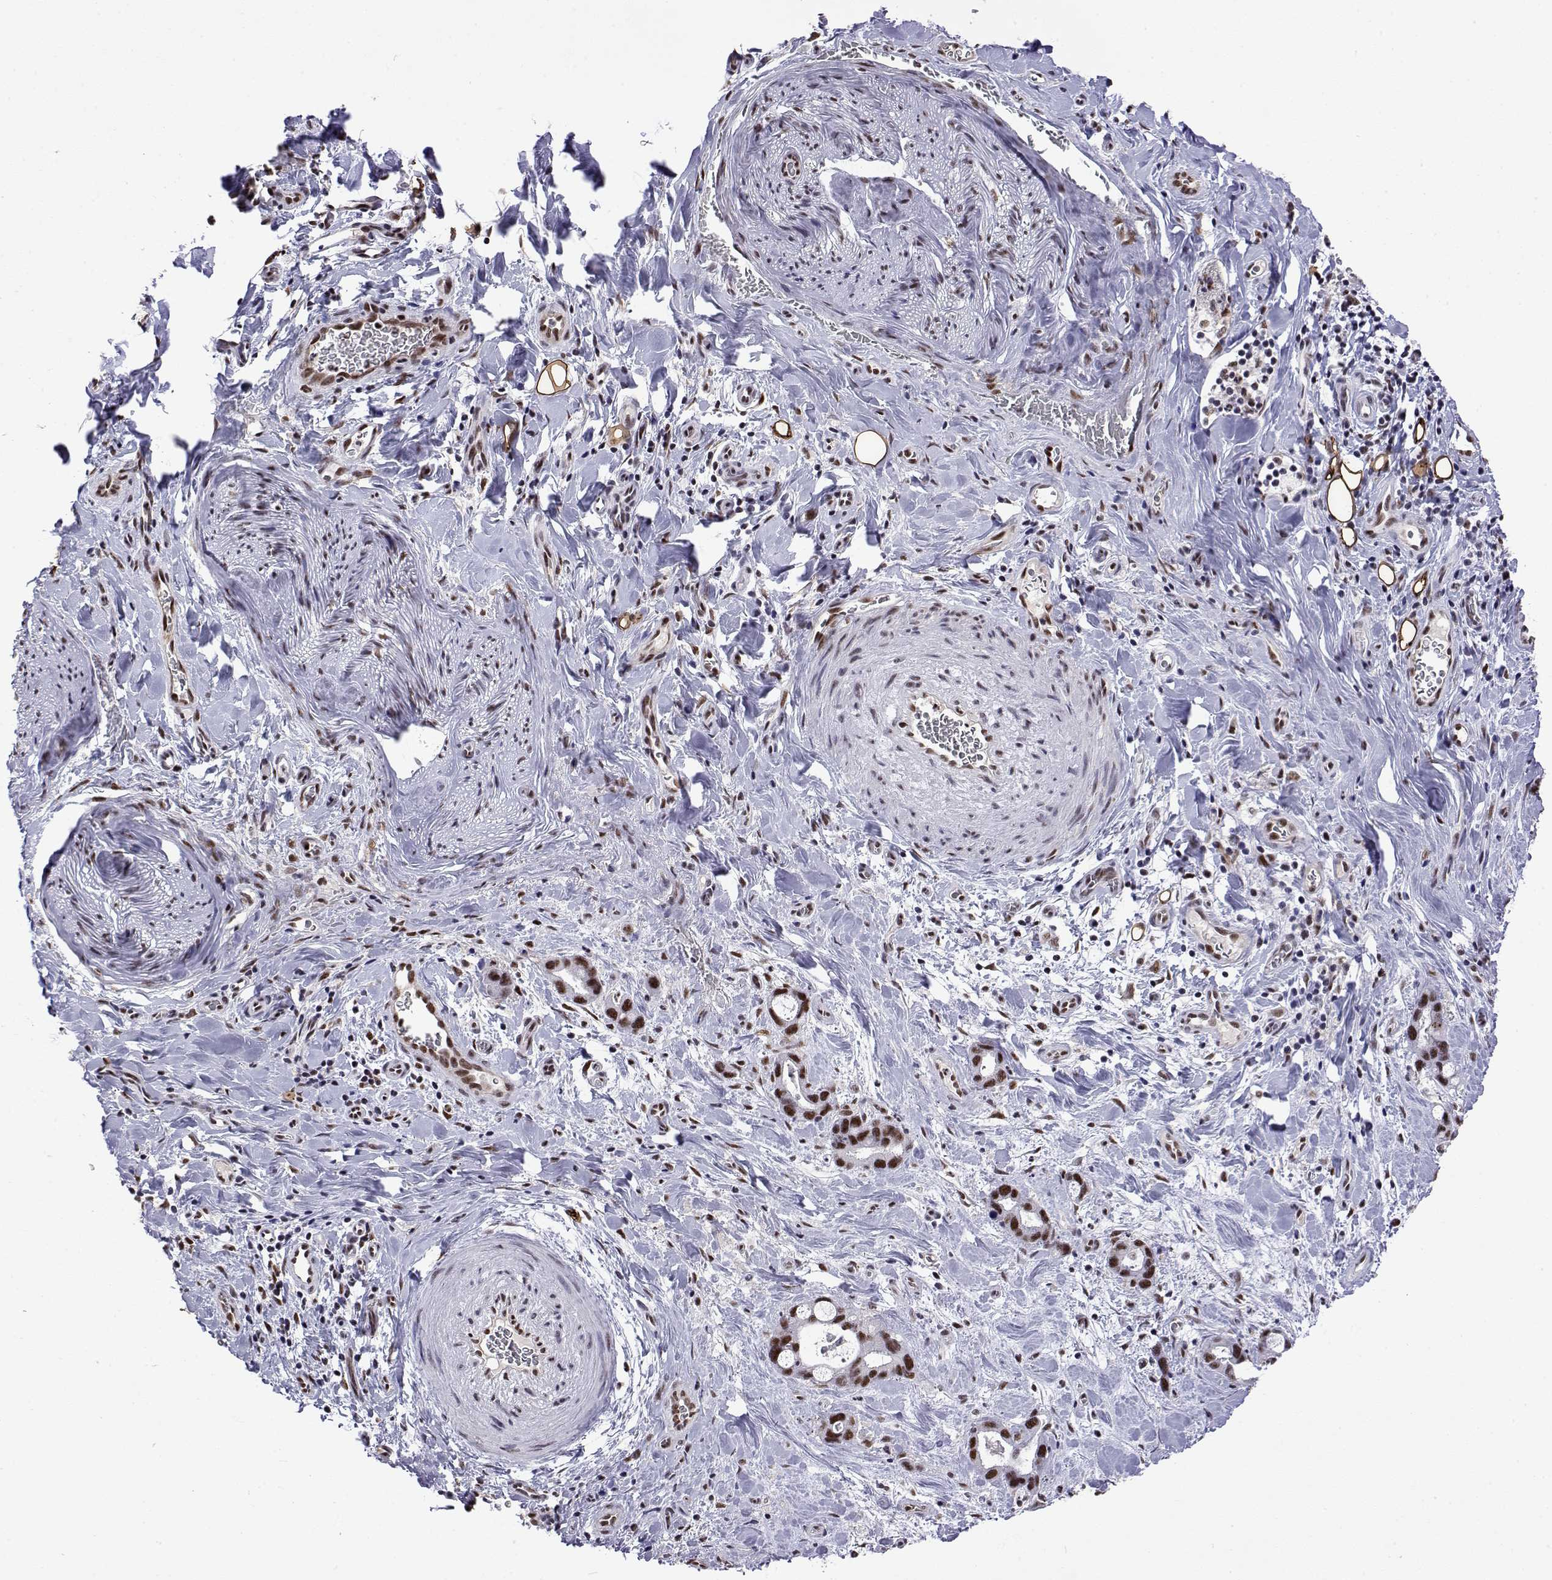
{"staining": {"intensity": "moderate", "quantity": ">75%", "location": "nuclear"}, "tissue": "stomach cancer", "cell_type": "Tumor cells", "image_type": "cancer", "snomed": [{"axis": "morphology", "description": "Normal tissue, NOS"}, {"axis": "morphology", "description": "Adenocarcinoma, NOS"}, {"axis": "topography", "description": "Esophagus"}, {"axis": "topography", "description": "Stomach, upper"}], "caption": "Immunohistochemical staining of human stomach adenocarcinoma reveals medium levels of moderate nuclear staining in approximately >75% of tumor cells.", "gene": "POLDIP3", "patient": {"sex": "male", "age": 74}}